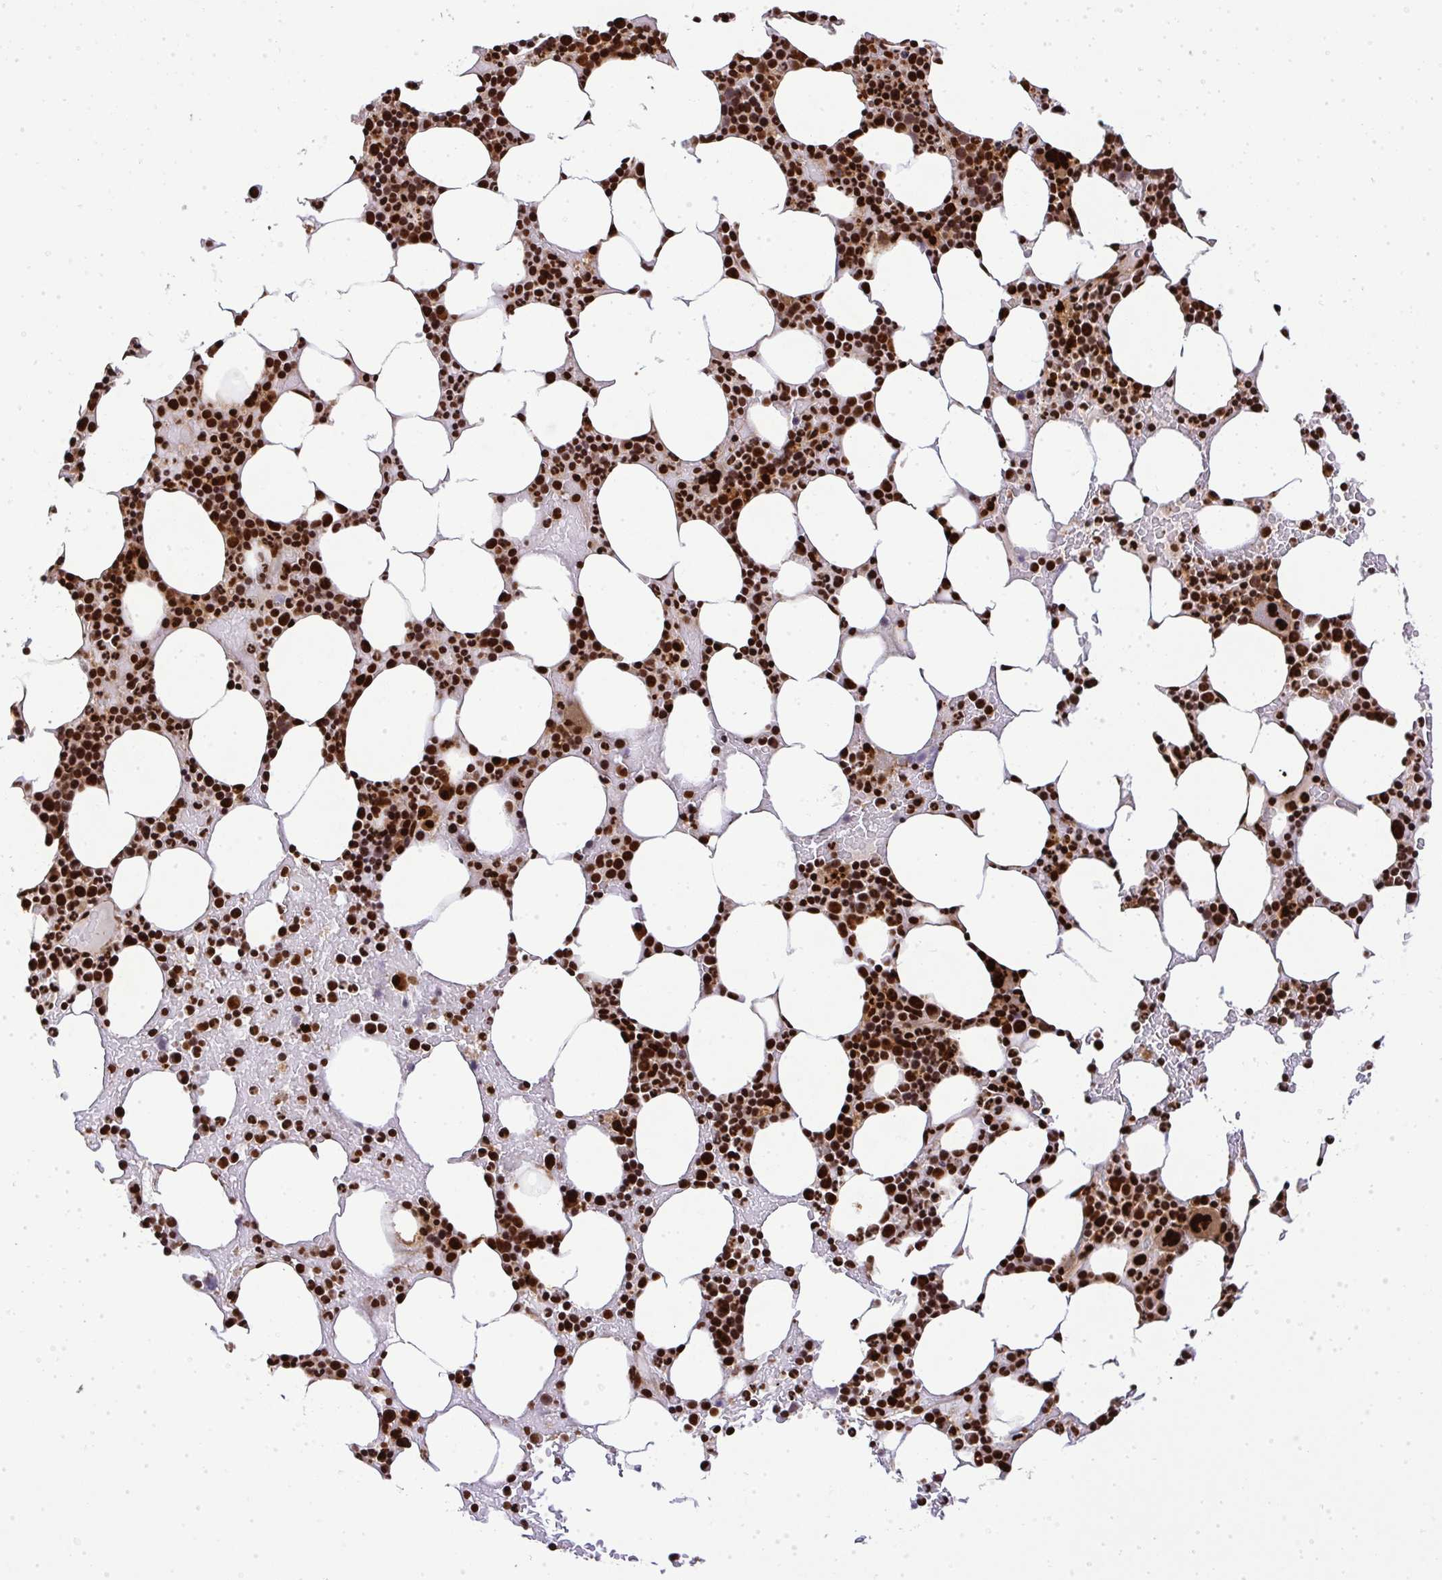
{"staining": {"intensity": "strong", "quantity": "25%-75%", "location": "nuclear"}, "tissue": "bone marrow", "cell_type": "Hematopoietic cells", "image_type": "normal", "snomed": [{"axis": "morphology", "description": "Normal tissue, NOS"}, {"axis": "topography", "description": "Bone marrow"}], "caption": "Immunohistochemistry (IHC) photomicrograph of unremarkable bone marrow: bone marrow stained using immunohistochemistry (IHC) shows high levels of strong protein expression localized specifically in the nuclear of hematopoietic cells, appearing as a nuclear brown color.", "gene": "U2AF1L4", "patient": {"sex": "female", "age": 62}}